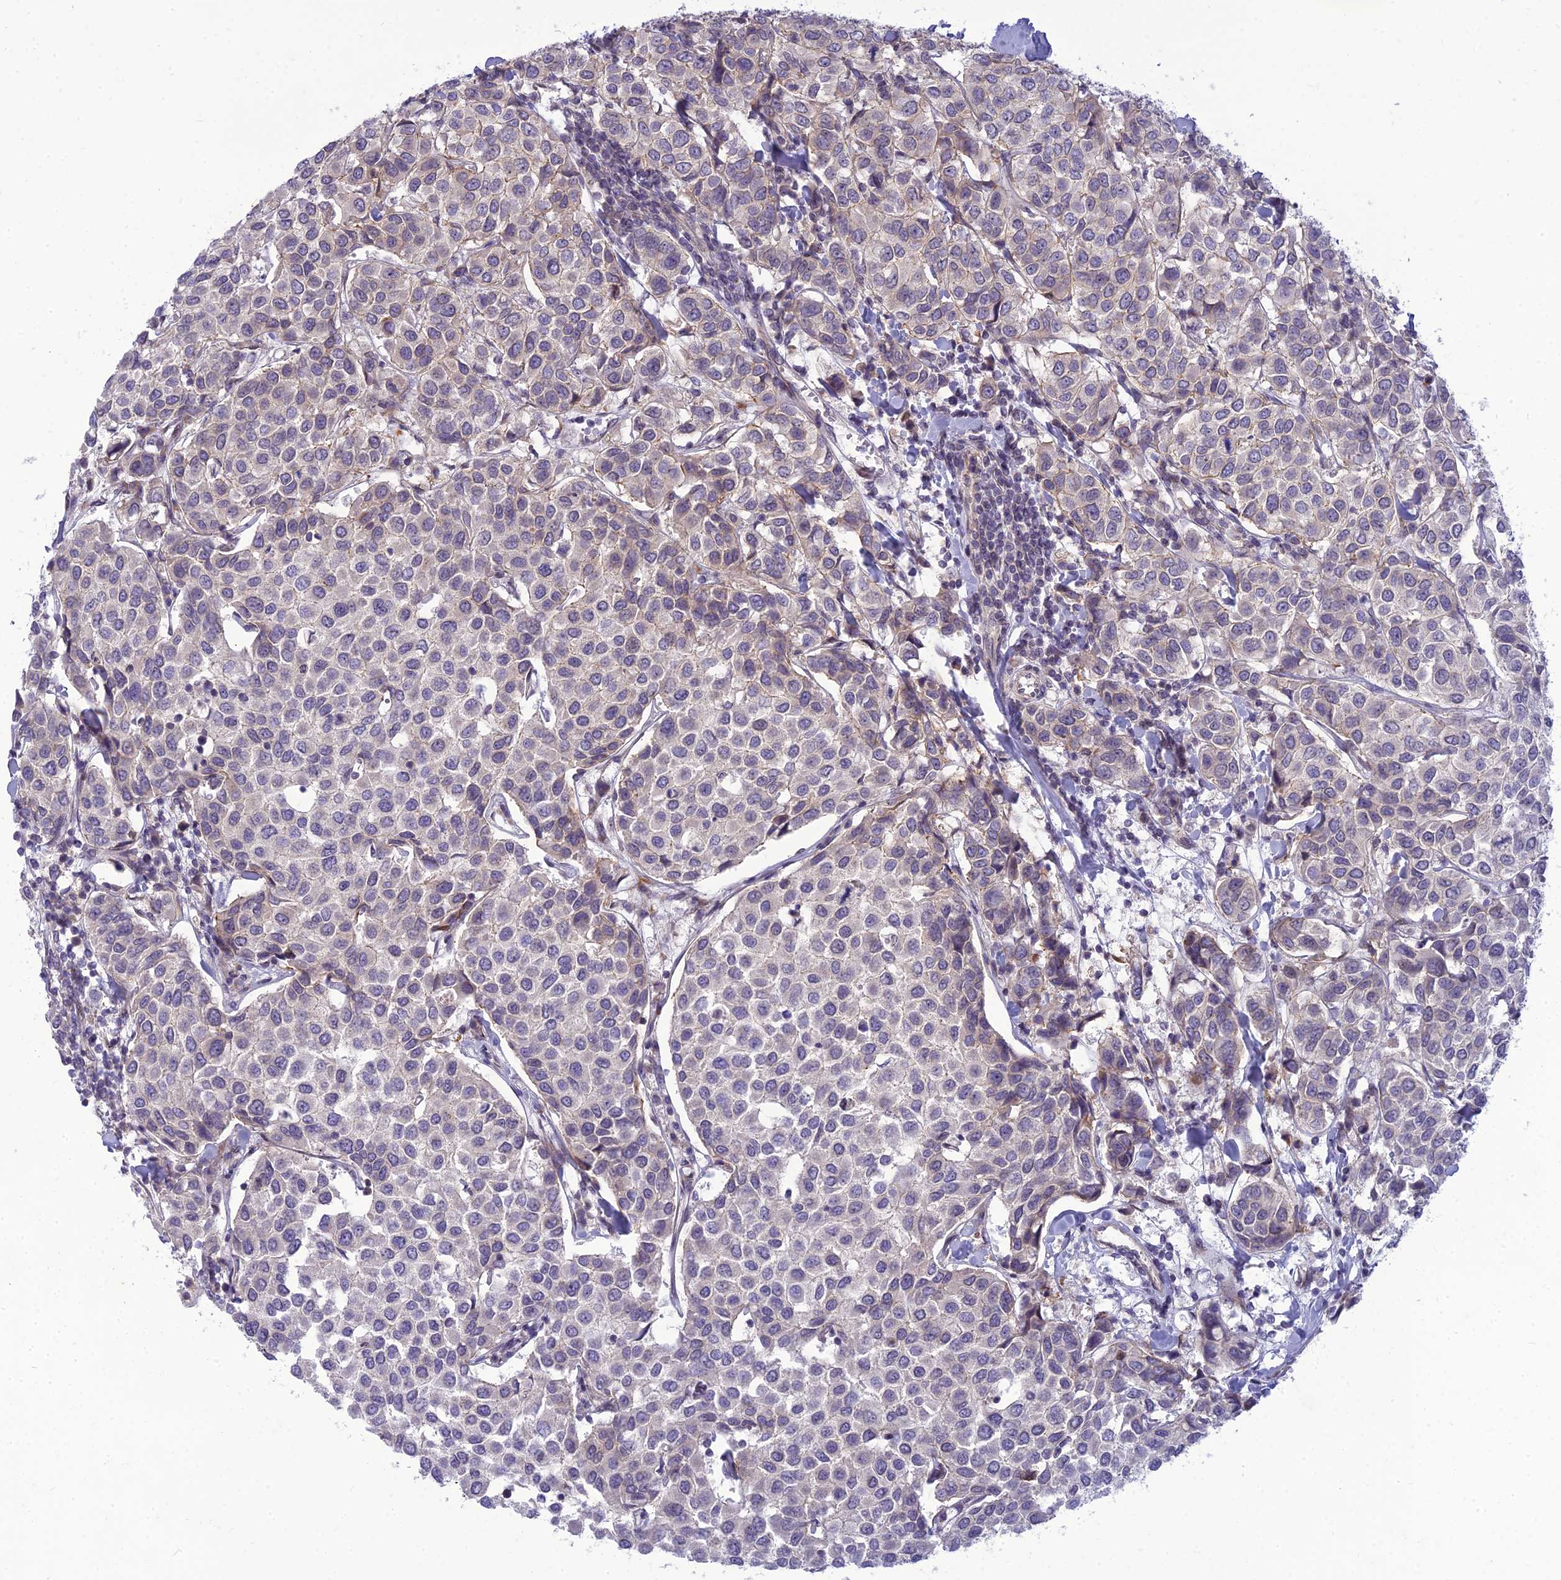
{"staining": {"intensity": "negative", "quantity": "none", "location": "none"}, "tissue": "breast cancer", "cell_type": "Tumor cells", "image_type": "cancer", "snomed": [{"axis": "morphology", "description": "Duct carcinoma"}, {"axis": "topography", "description": "Breast"}], "caption": "There is no significant expression in tumor cells of breast cancer (infiltrating ductal carcinoma).", "gene": "DTX2", "patient": {"sex": "female", "age": 55}}